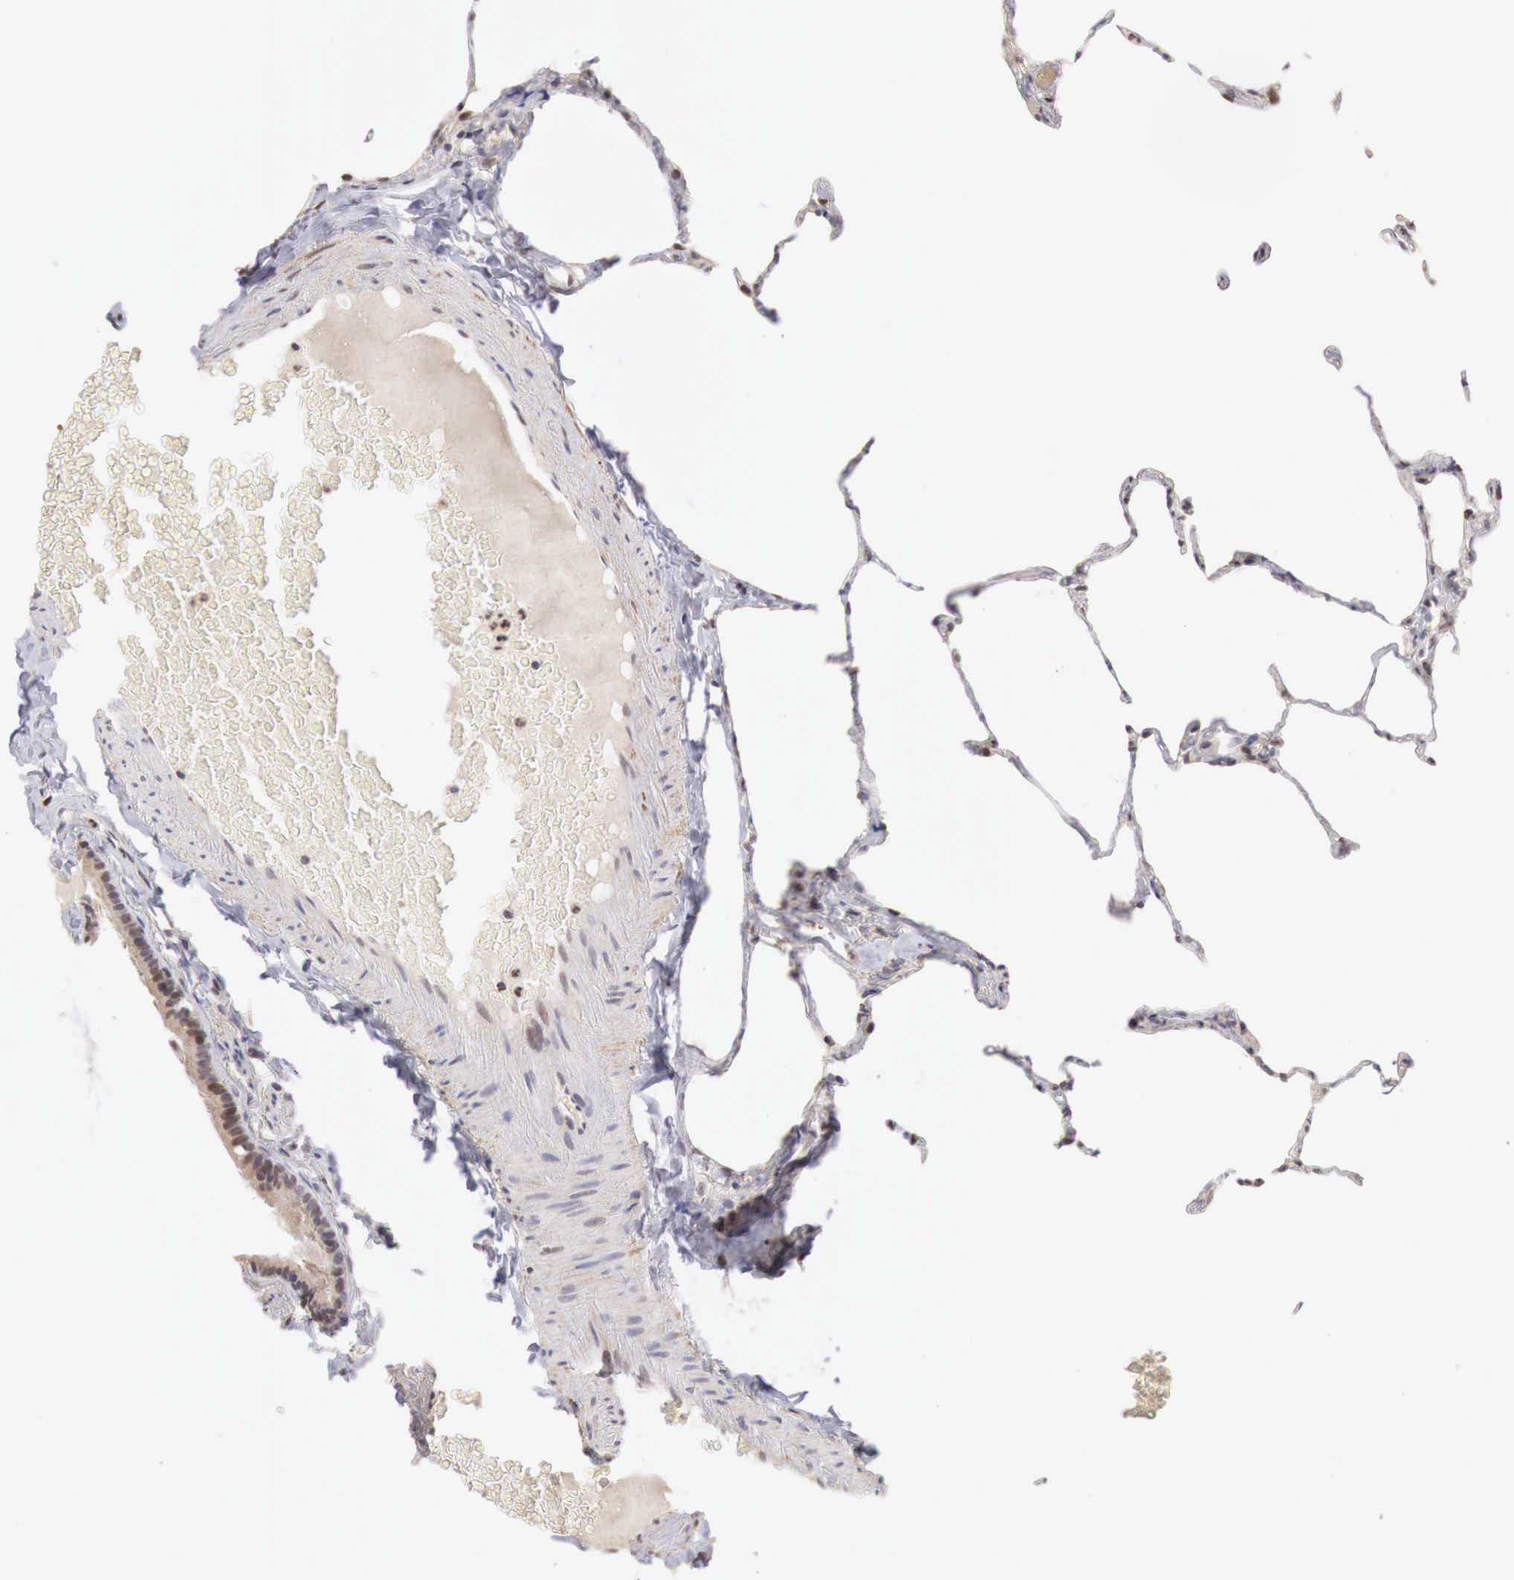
{"staining": {"intensity": "moderate", "quantity": ">75%", "location": "nuclear"}, "tissue": "lung", "cell_type": "Alveolar cells", "image_type": "normal", "snomed": [{"axis": "morphology", "description": "Normal tissue, NOS"}, {"axis": "topography", "description": "Lung"}], "caption": "Immunohistochemistry staining of unremarkable lung, which shows medium levels of moderate nuclear staining in about >75% of alveolar cells indicating moderate nuclear protein staining. The staining was performed using DAB (3,3'-diaminobenzidine) (brown) for protein detection and nuclei were counterstained in hematoxylin (blue).", "gene": "TBC1D9", "patient": {"sex": "female", "age": 75}}